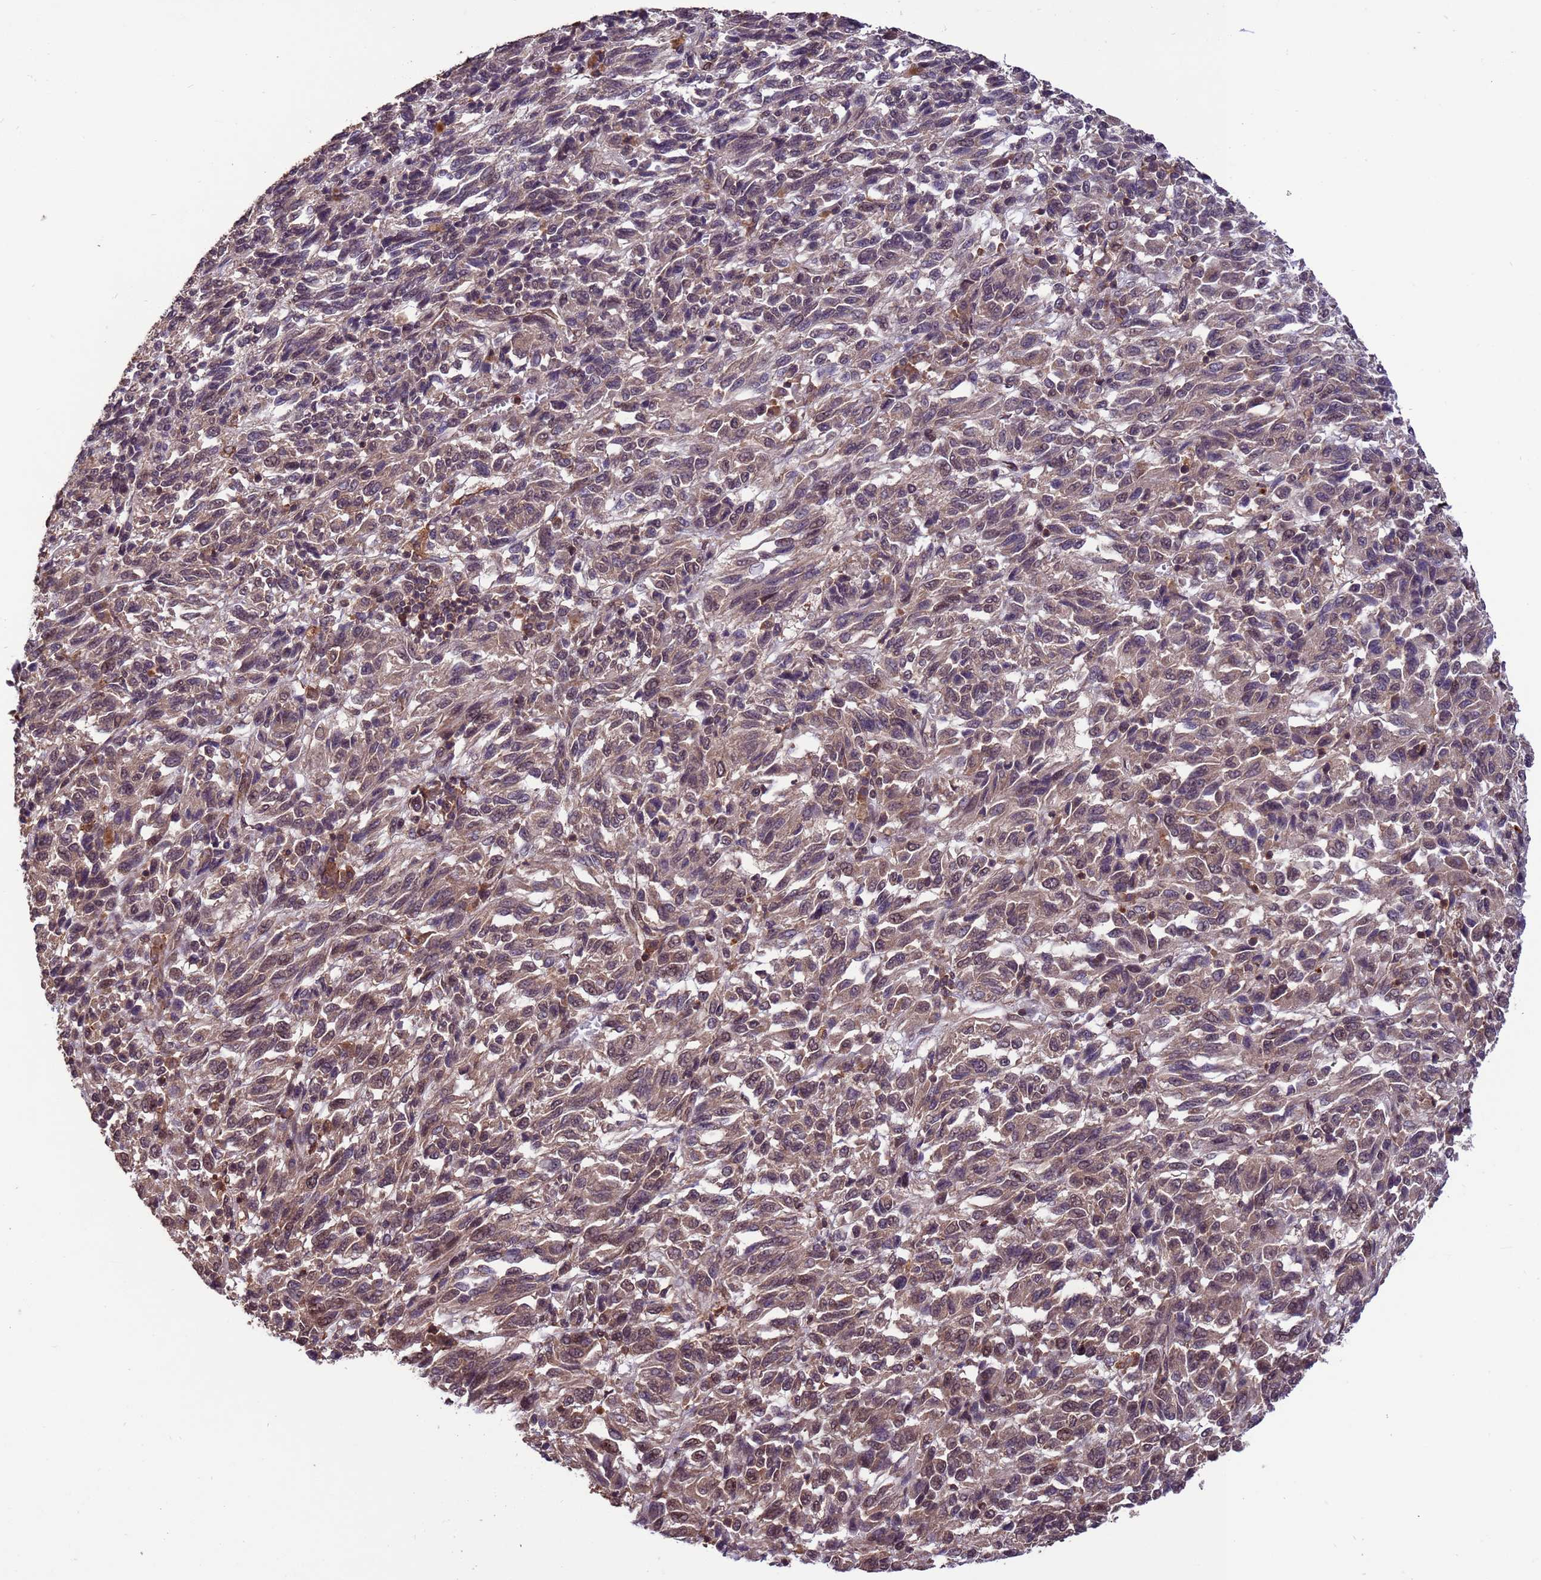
{"staining": {"intensity": "weak", "quantity": "25%-75%", "location": "cytoplasmic/membranous,nuclear"}, "tissue": "melanoma", "cell_type": "Tumor cells", "image_type": "cancer", "snomed": [{"axis": "morphology", "description": "Malignant melanoma, Metastatic site"}, {"axis": "topography", "description": "Lung"}], "caption": "Immunohistochemical staining of melanoma demonstrates low levels of weak cytoplasmic/membranous and nuclear protein expression in about 25%-75% of tumor cells.", "gene": "VSTM4", "patient": {"sex": "male", "age": 64}}